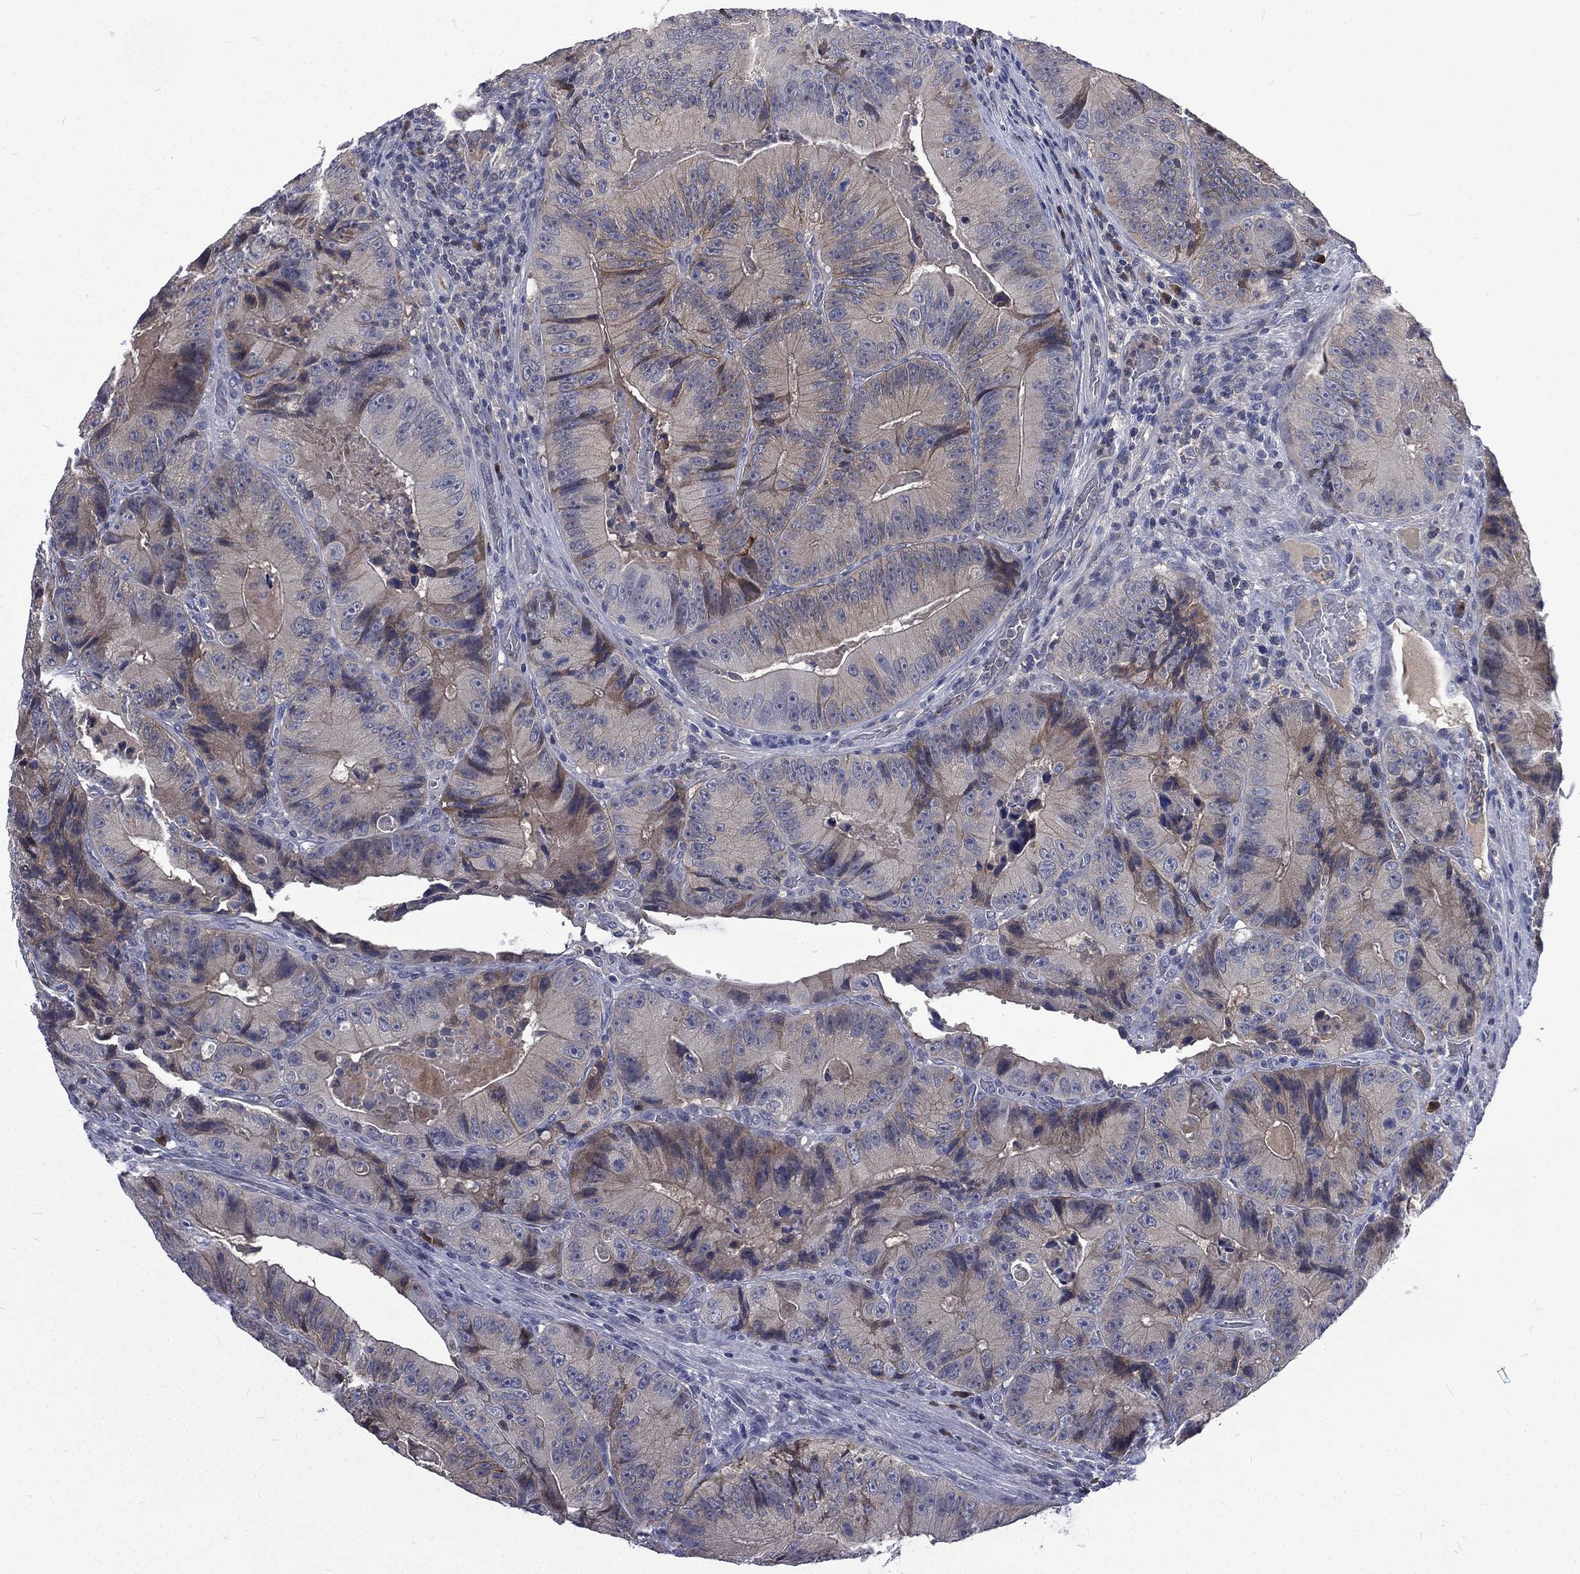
{"staining": {"intensity": "weak", "quantity": "<25%", "location": "cytoplasmic/membranous"}, "tissue": "colorectal cancer", "cell_type": "Tumor cells", "image_type": "cancer", "snomed": [{"axis": "morphology", "description": "Adenocarcinoma, NOS"}, {"axis": "topography", "description": "Colon"}], "caption": "Colorectal cancer (adenocarcinoma) stained for a protein using IHC exhibits no positivity tumor cells.", "gene": "CA12", "patient": {"sex": "female", "age": 86}}